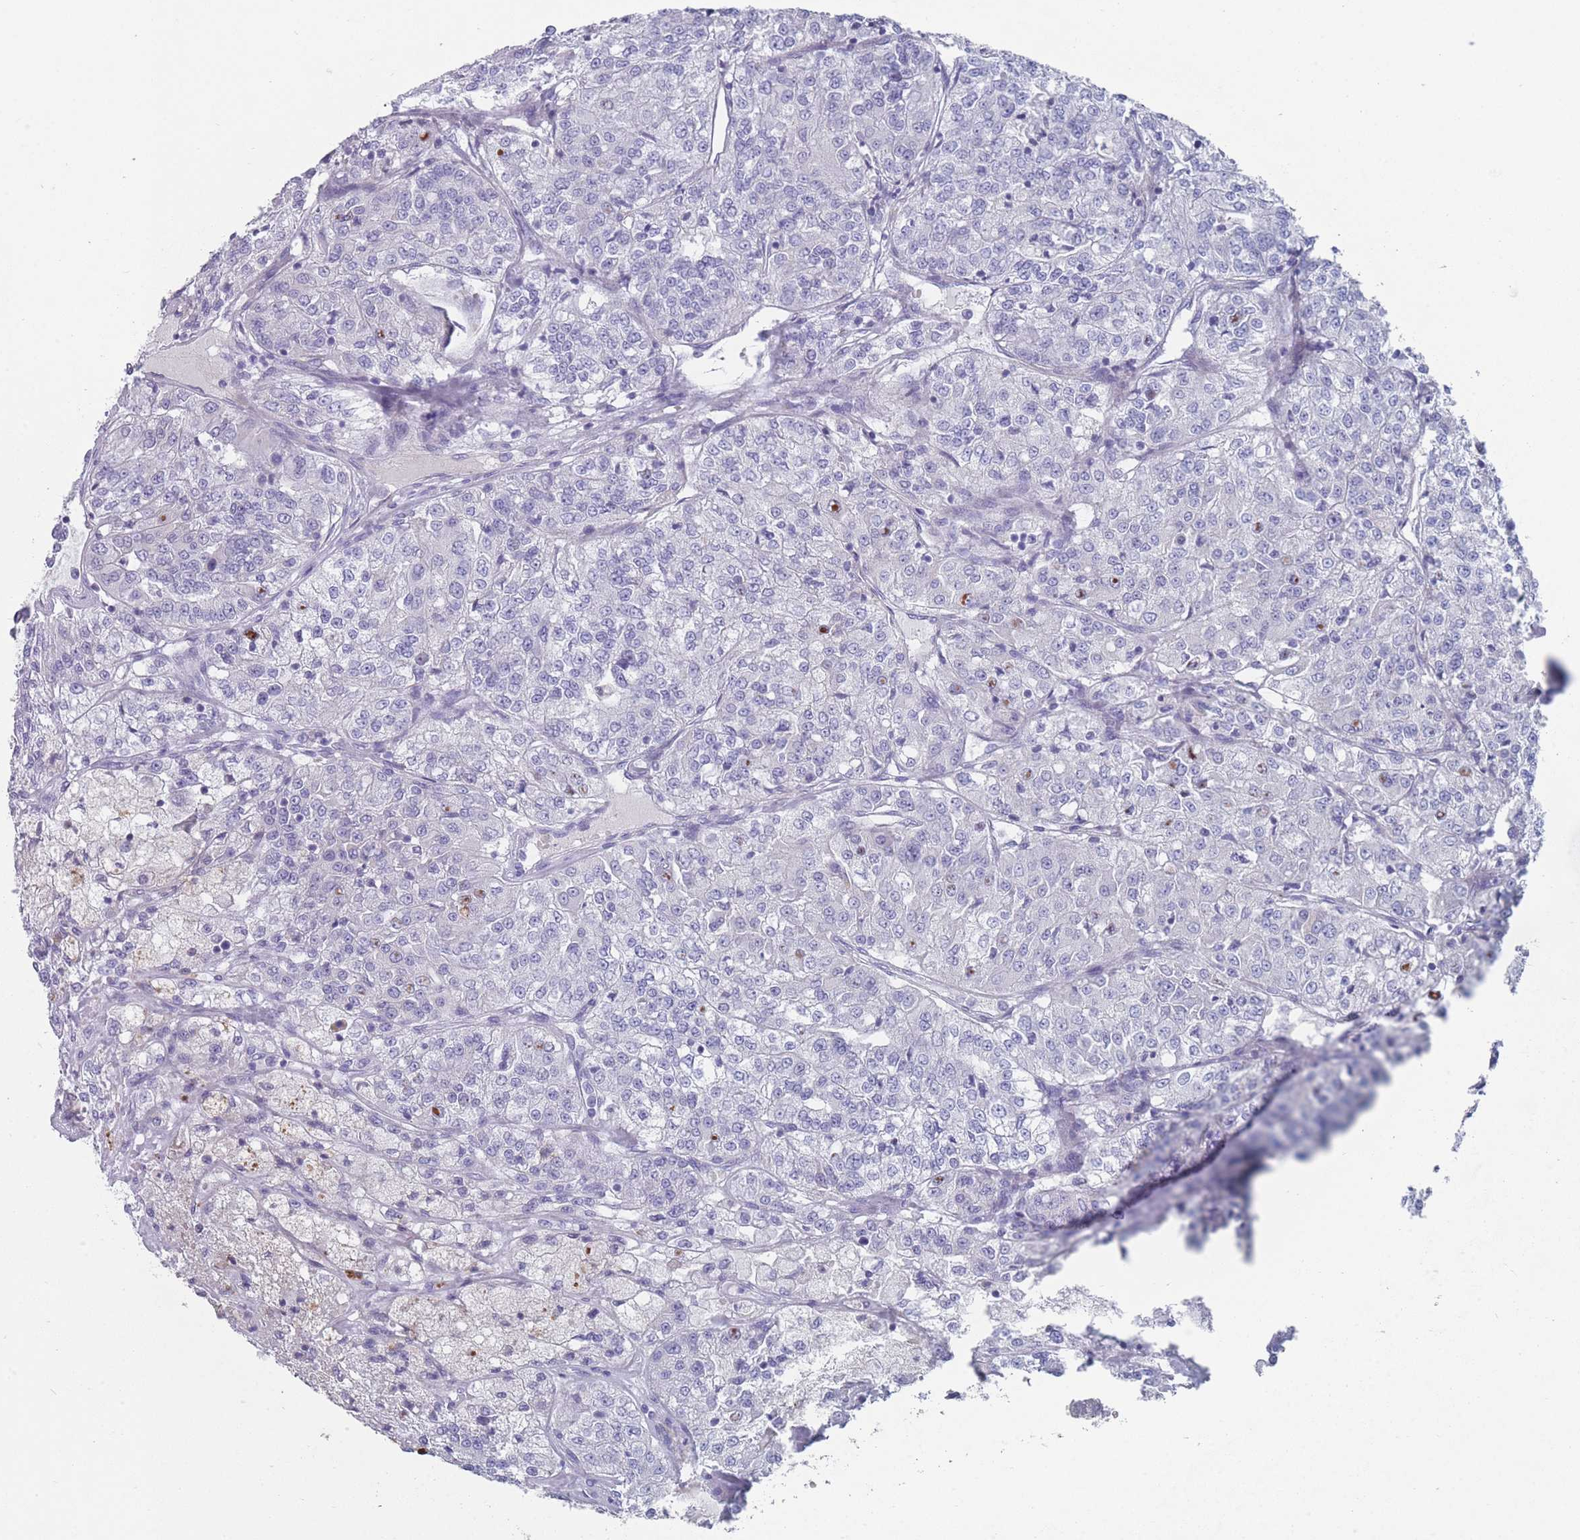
{"staining": {"intensity": "negative", "quantity": "none", "location": "none"}, "tissue": "renal cancer", "cell_type": "Tumor cells", "image_type": "cancer", "snomed": [{"axis": "morphology", "description": "Adenocarcinoma, NOS"}, {"axis": "topography", "description": "Kidney"}], "caption": "Immunohistochemistry (IHC) photomicrograph of neoplastic tissue: human renal cancer stained with DAB displays no significant protein staining in tumor cells.", "gene": "ST8SIA5", "patient": {"sex": "female", "age": 63}}